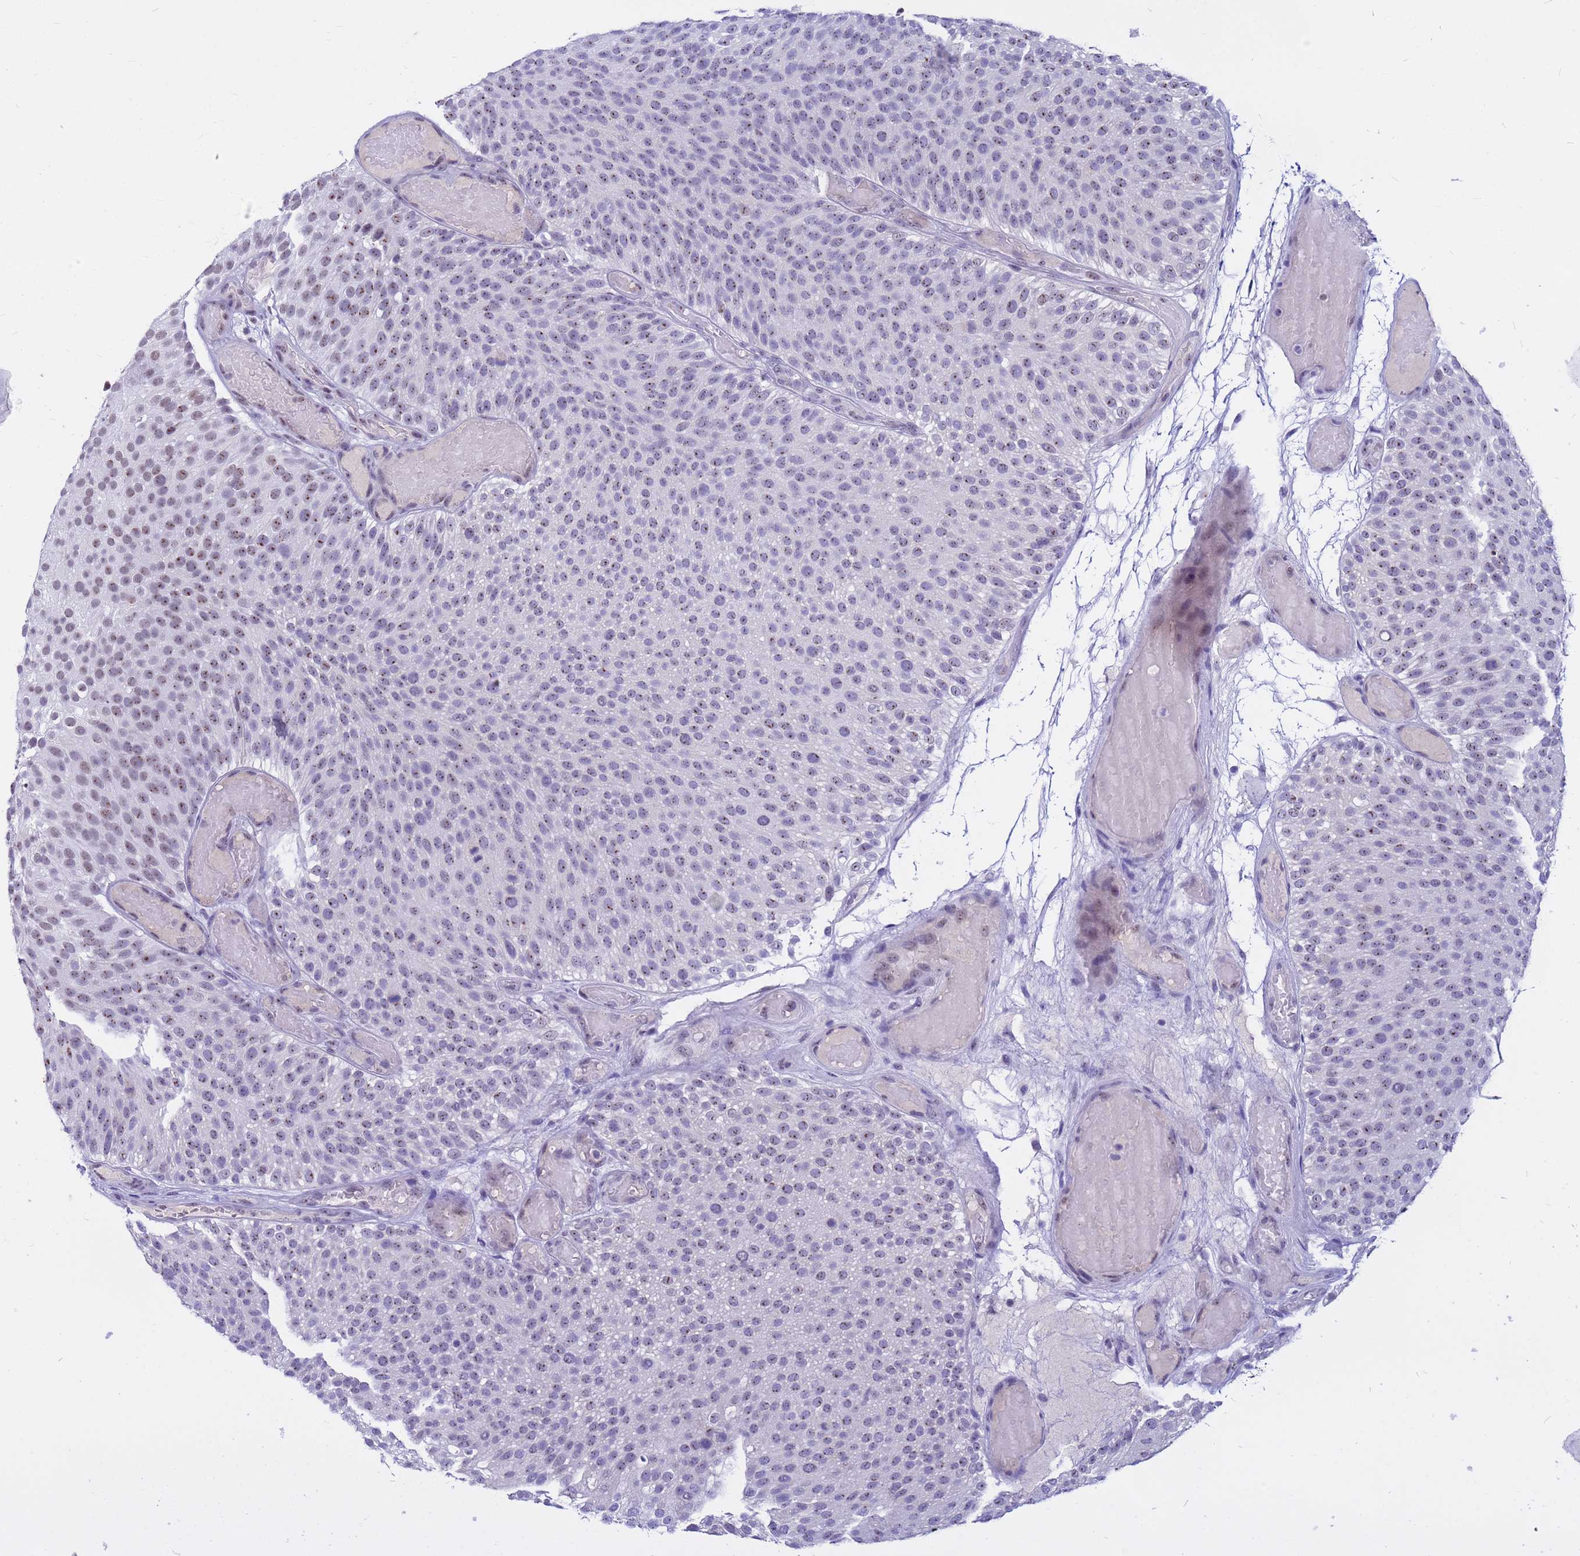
{"staining": {"intensity": "moderate", "quantity": "25%-75%", "location": "nuclear"}, "tissue": "urothelial cancer", "cell_type": "Tumor cells", "image_type": "cancer", "snomed": [{"axis": "morphology", "description": "Urothelial carcinoma, Low grade"}, {"axis": "topography", "description": "Urinary bladder"}], "caption": "Tumor cells display medium levels of moderate nuclear staining in about 25%-75% of cells in low-grade urothelial carcinoma. (Brightfield microscopy of DAB IHC at high magnification).", "gene": "DMRTC2", "patient": {"sex": "male", "age": 78}}